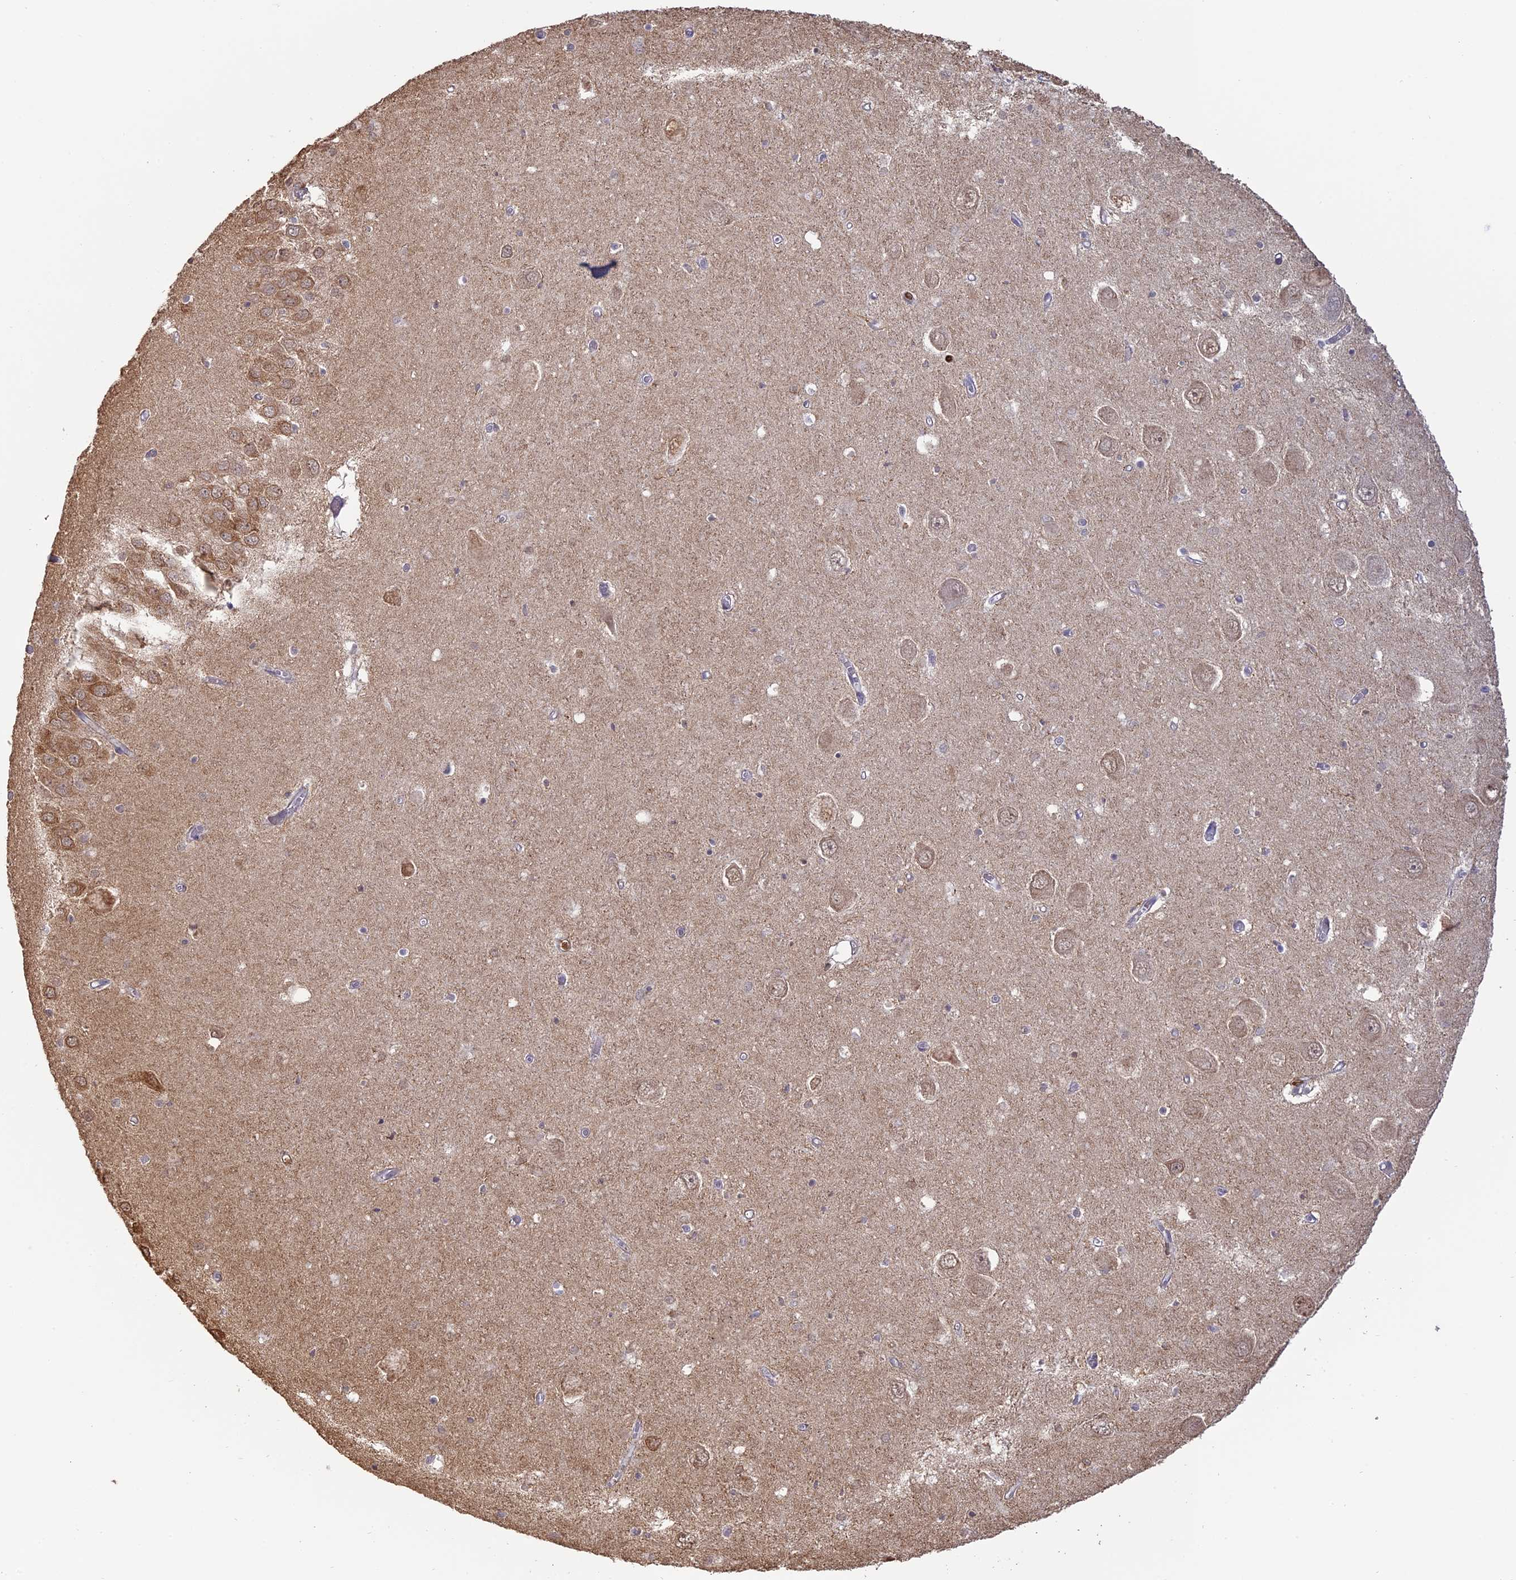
{"staining": {"intensity": "negative", "quantity": "none", "location": "none"}, "tissue": "hippocampus", "cell_type": "Glial cells", "image_type": "normal", "snomed": [{"axis": "morphology", "description": "Normal tissue, NOS"}, {"axis": "topography", "description": "Hippocampus"}], "caption": "This photomicrograph is of normal hippocampus stained with immunohistochemistry (IHC) to label a protein in brown with the nuclei are counter-stained blue. There is no positivity in glial cells. (DAB immunohistochemistry with hematoxylin counter stain).", "gene": "APOBR", "patient": {"sex": "male", "age": 70}}